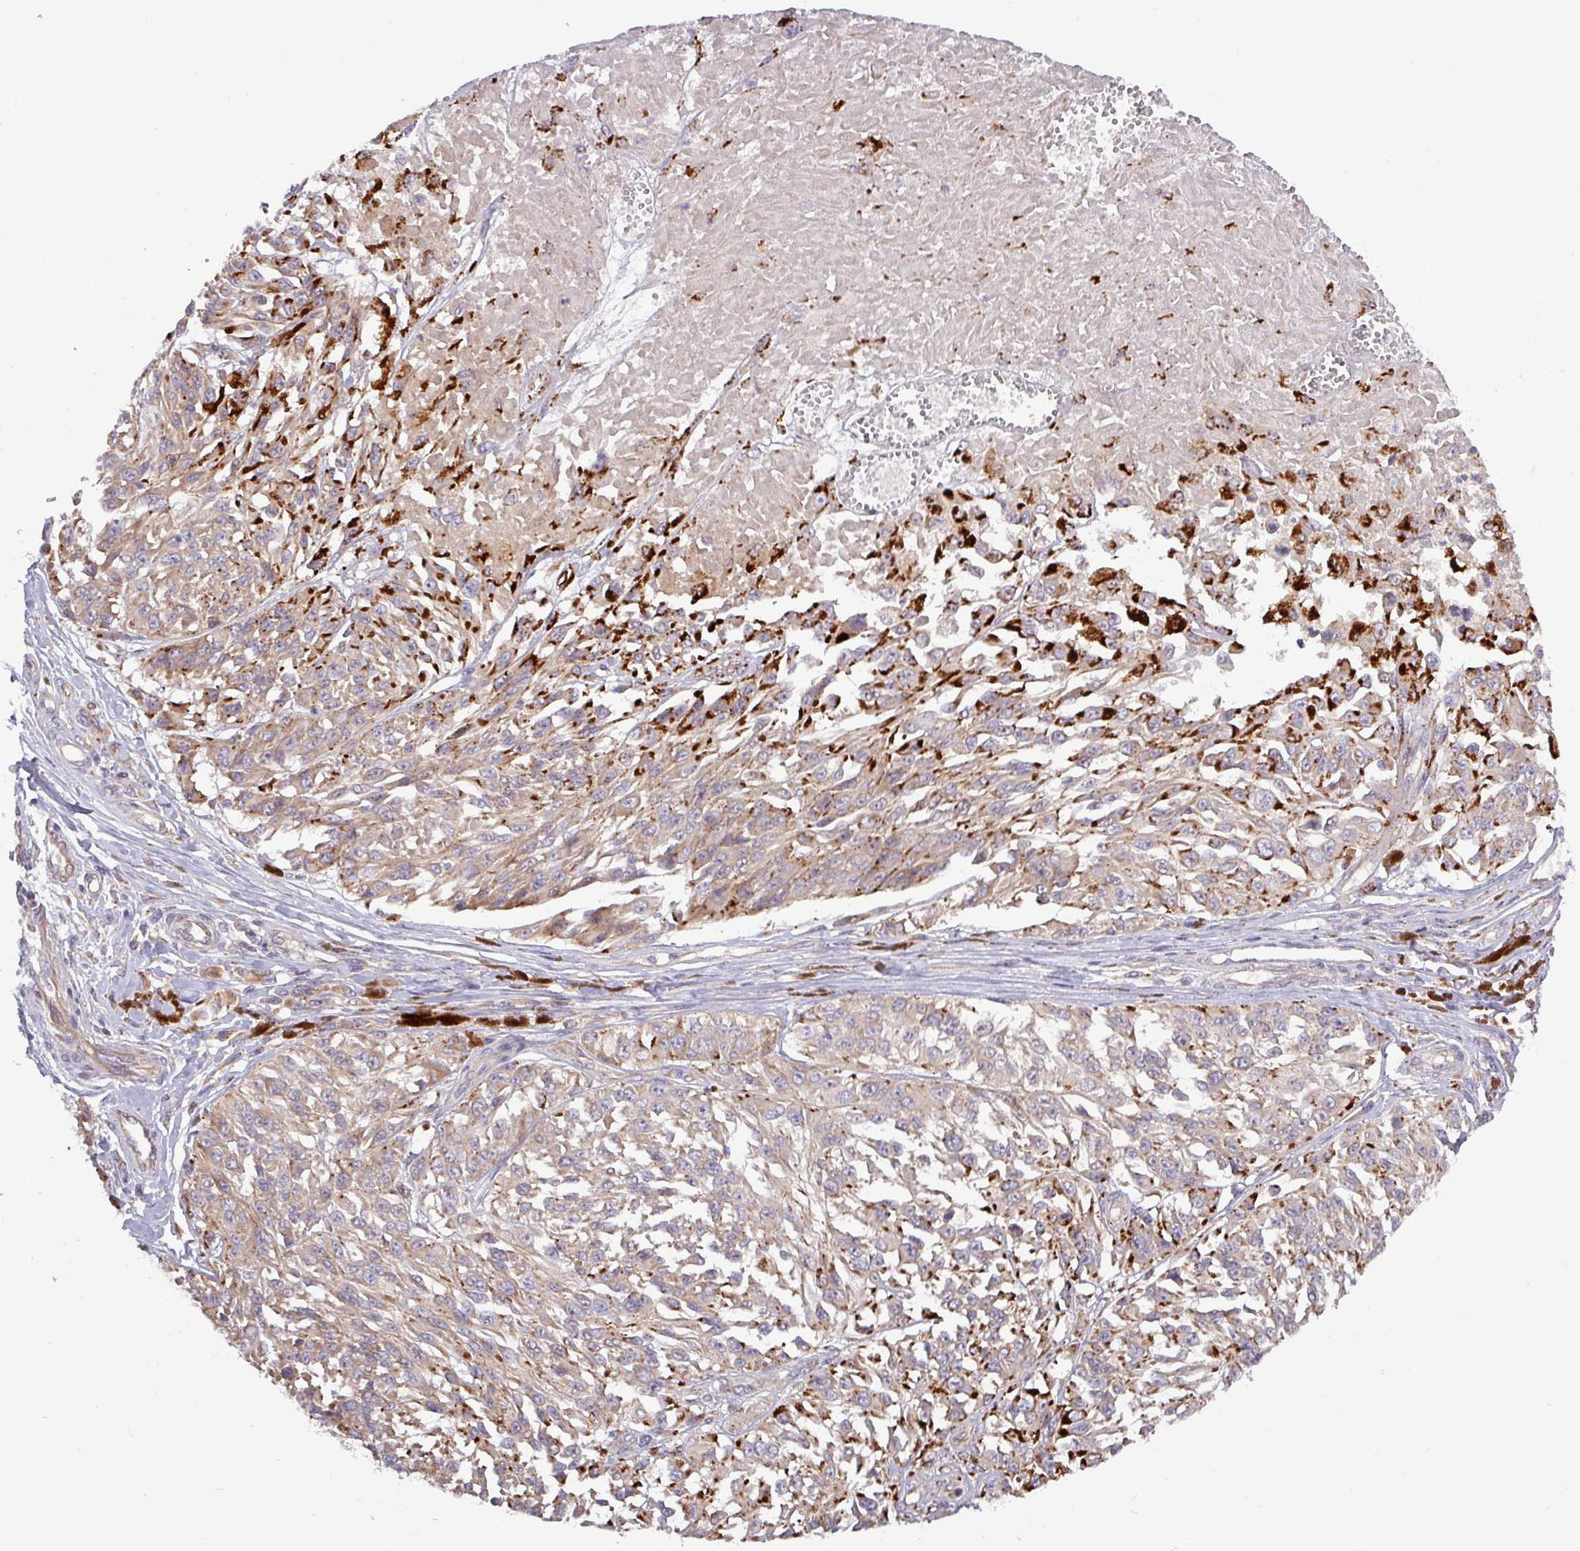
{"staining": {"intensity": "strong", "quantity": "<25%", "location": "cytoplasmic/membranous"}, "tissue": "melanoma", "cell_type": "Tumor cells", "image_type": "cancer", "snomed": [{"axis": "morphology", "description": "Malignant melanoma, NOS"}, {"axis": "topography", "description": "Skin"}], "caption": "Melanoma stained with a protein marker demonstrates strong staining in tumor cells.", "gene": "PLIN2", "patient": {"sex": "male", "age": 94}}